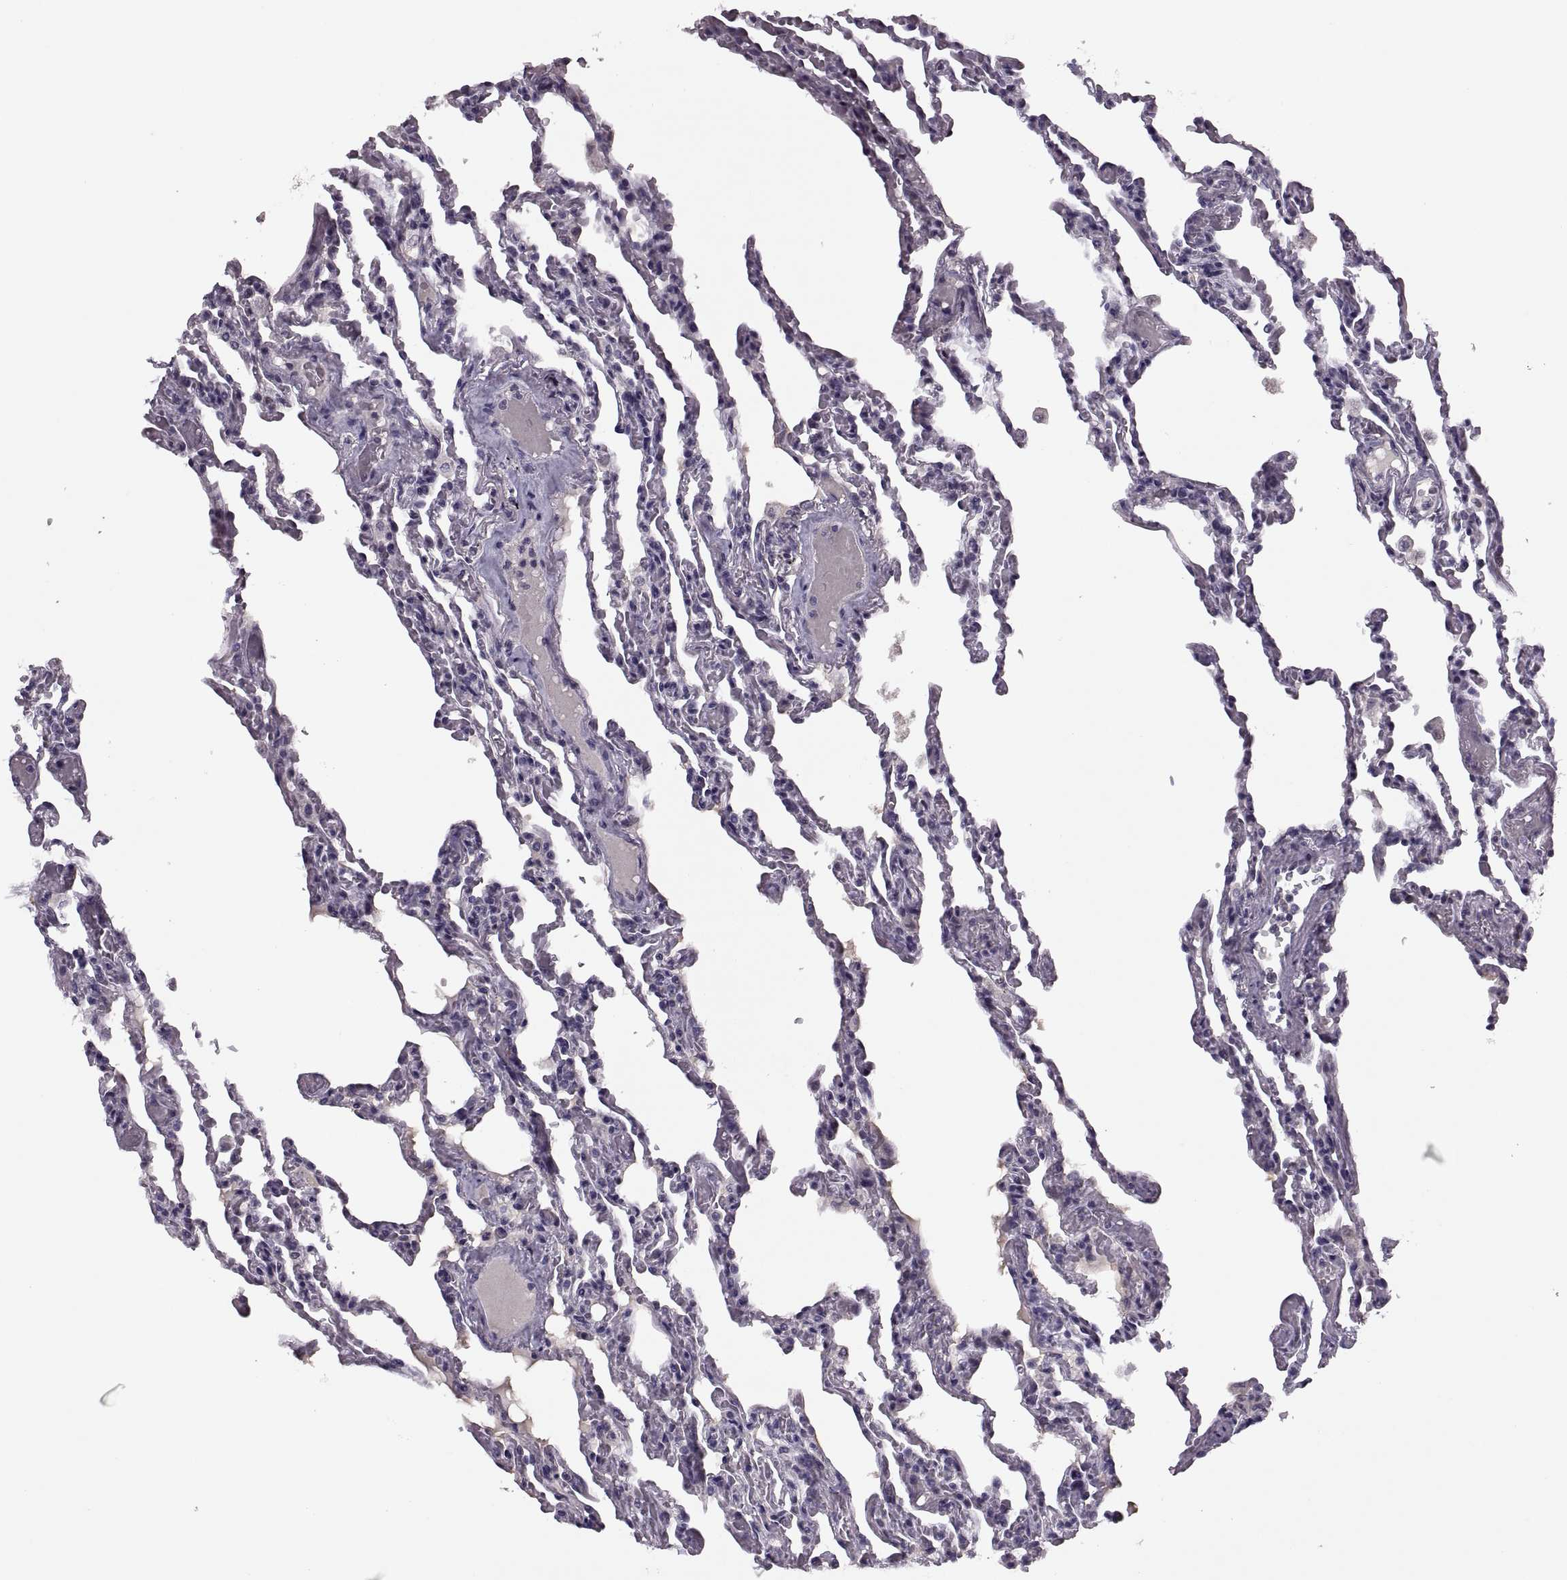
{"staining": {"intensity": "negative", "quantity": "none", "location": "none"}, "tissue": "lung", "cell_type": "Alveolar cells", "image_type": "normal", "snomed": [{"axis": "morphology", "description": "Normal tissue, NOS"}, {"axis": "topography", "description": "Lung"}], "caption": "This is a histopathology image of immunohistochemistry (IHC) staining of normal lung, which shows no expression in alveolar cells.", "gene": "CACNA1F", "patient": {"sex": "female", "age": 43}}